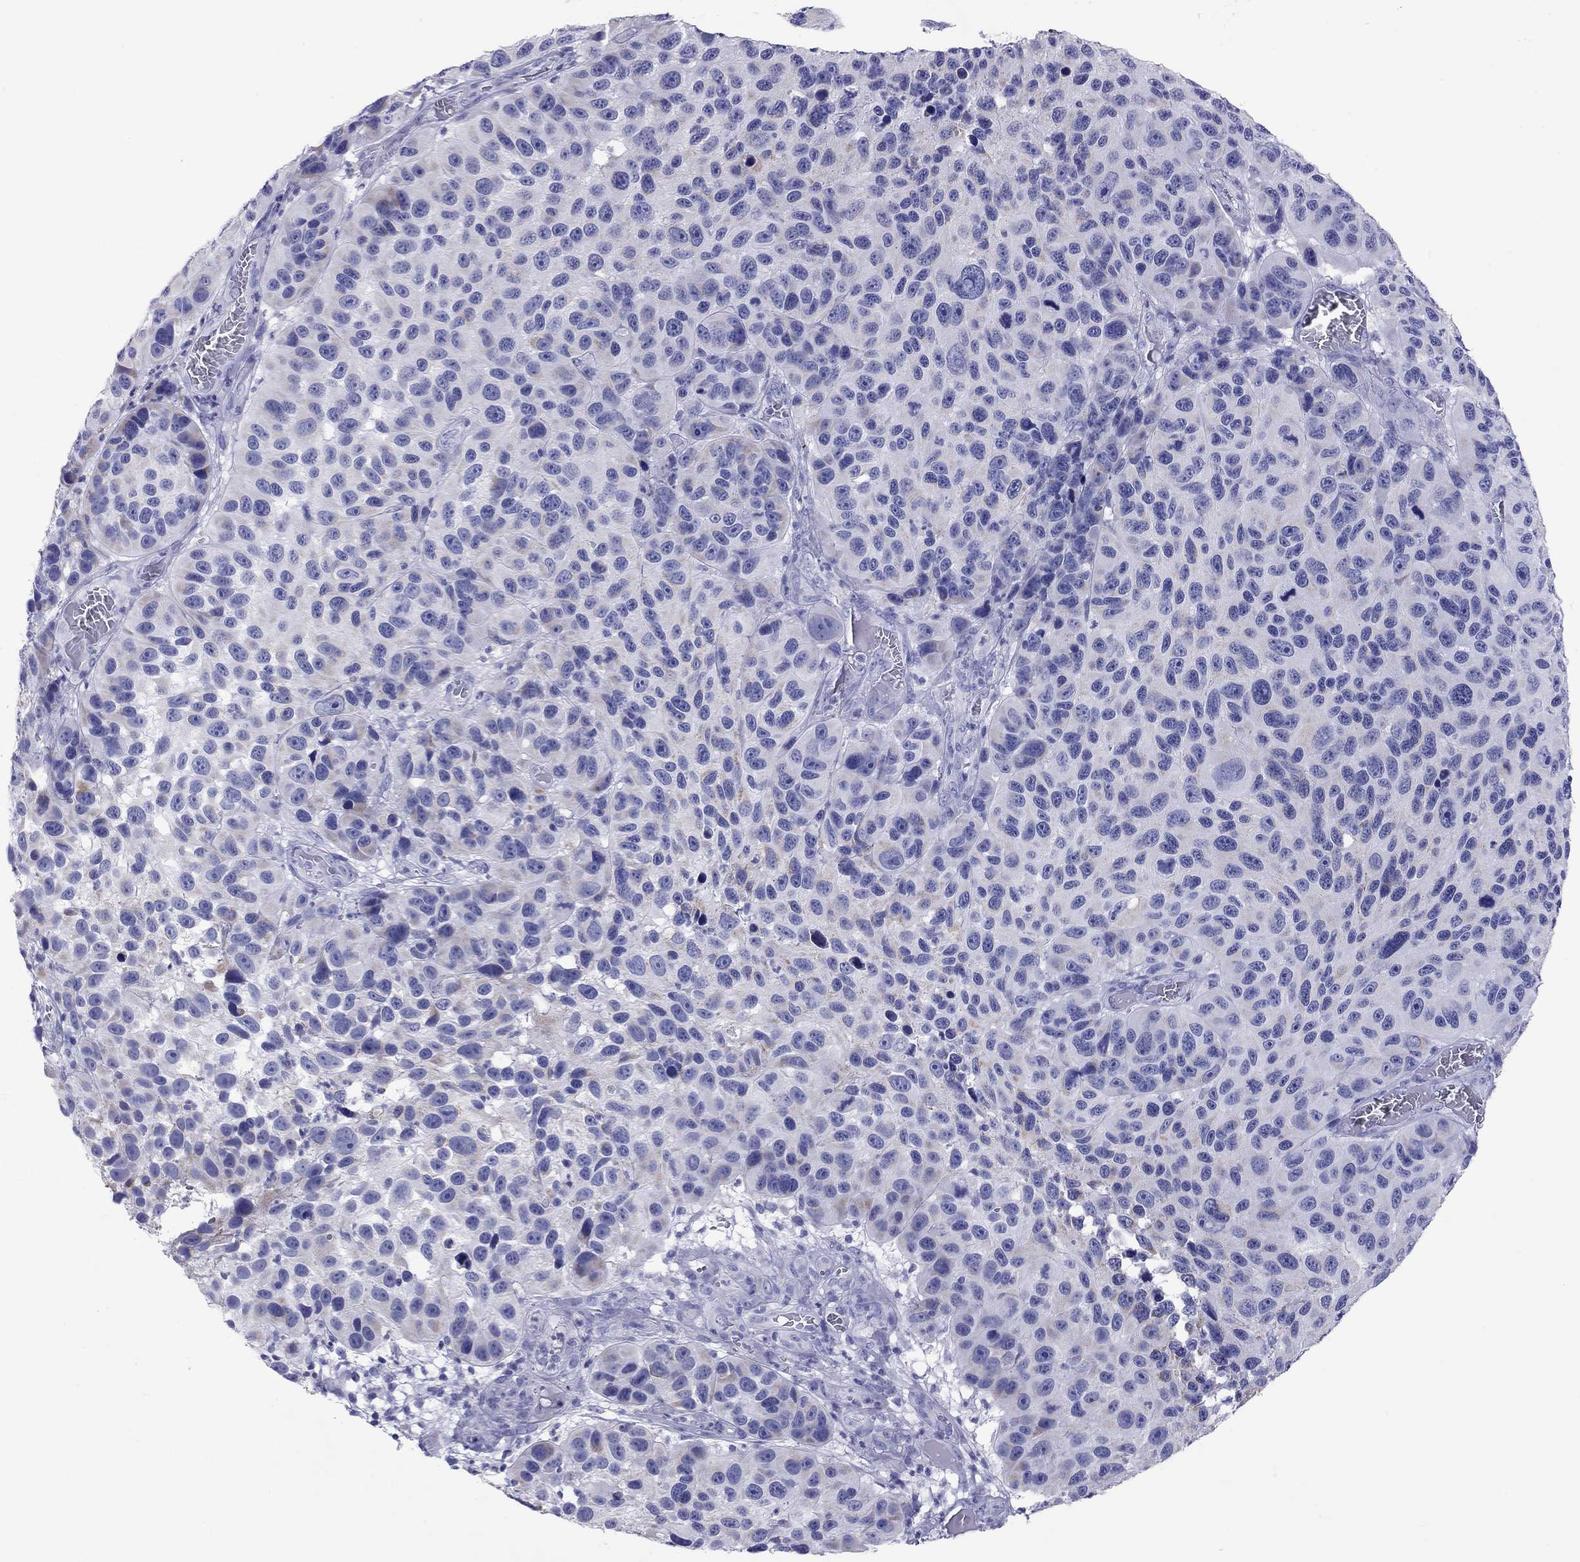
{"staining": {"intensity": "negative", "quantity": "none", "location": "none"}, "tissue": "melanoma", "cell_type": "Tumor cells", "image_type": "cancer", "snomed": [{"axis": "morphology", "description": "Malignant melanoma, NOS"}, {"axis": "topography", "description": "Skin"}], "caption": "Immunohistochemistry (IHC) photomicrograph of malignant melanoma stained for a protein (brown), which exhibits no expression in tumor cells.", "gene": "DPY19L2", "patient": {"sex": "male", "age": 53}}